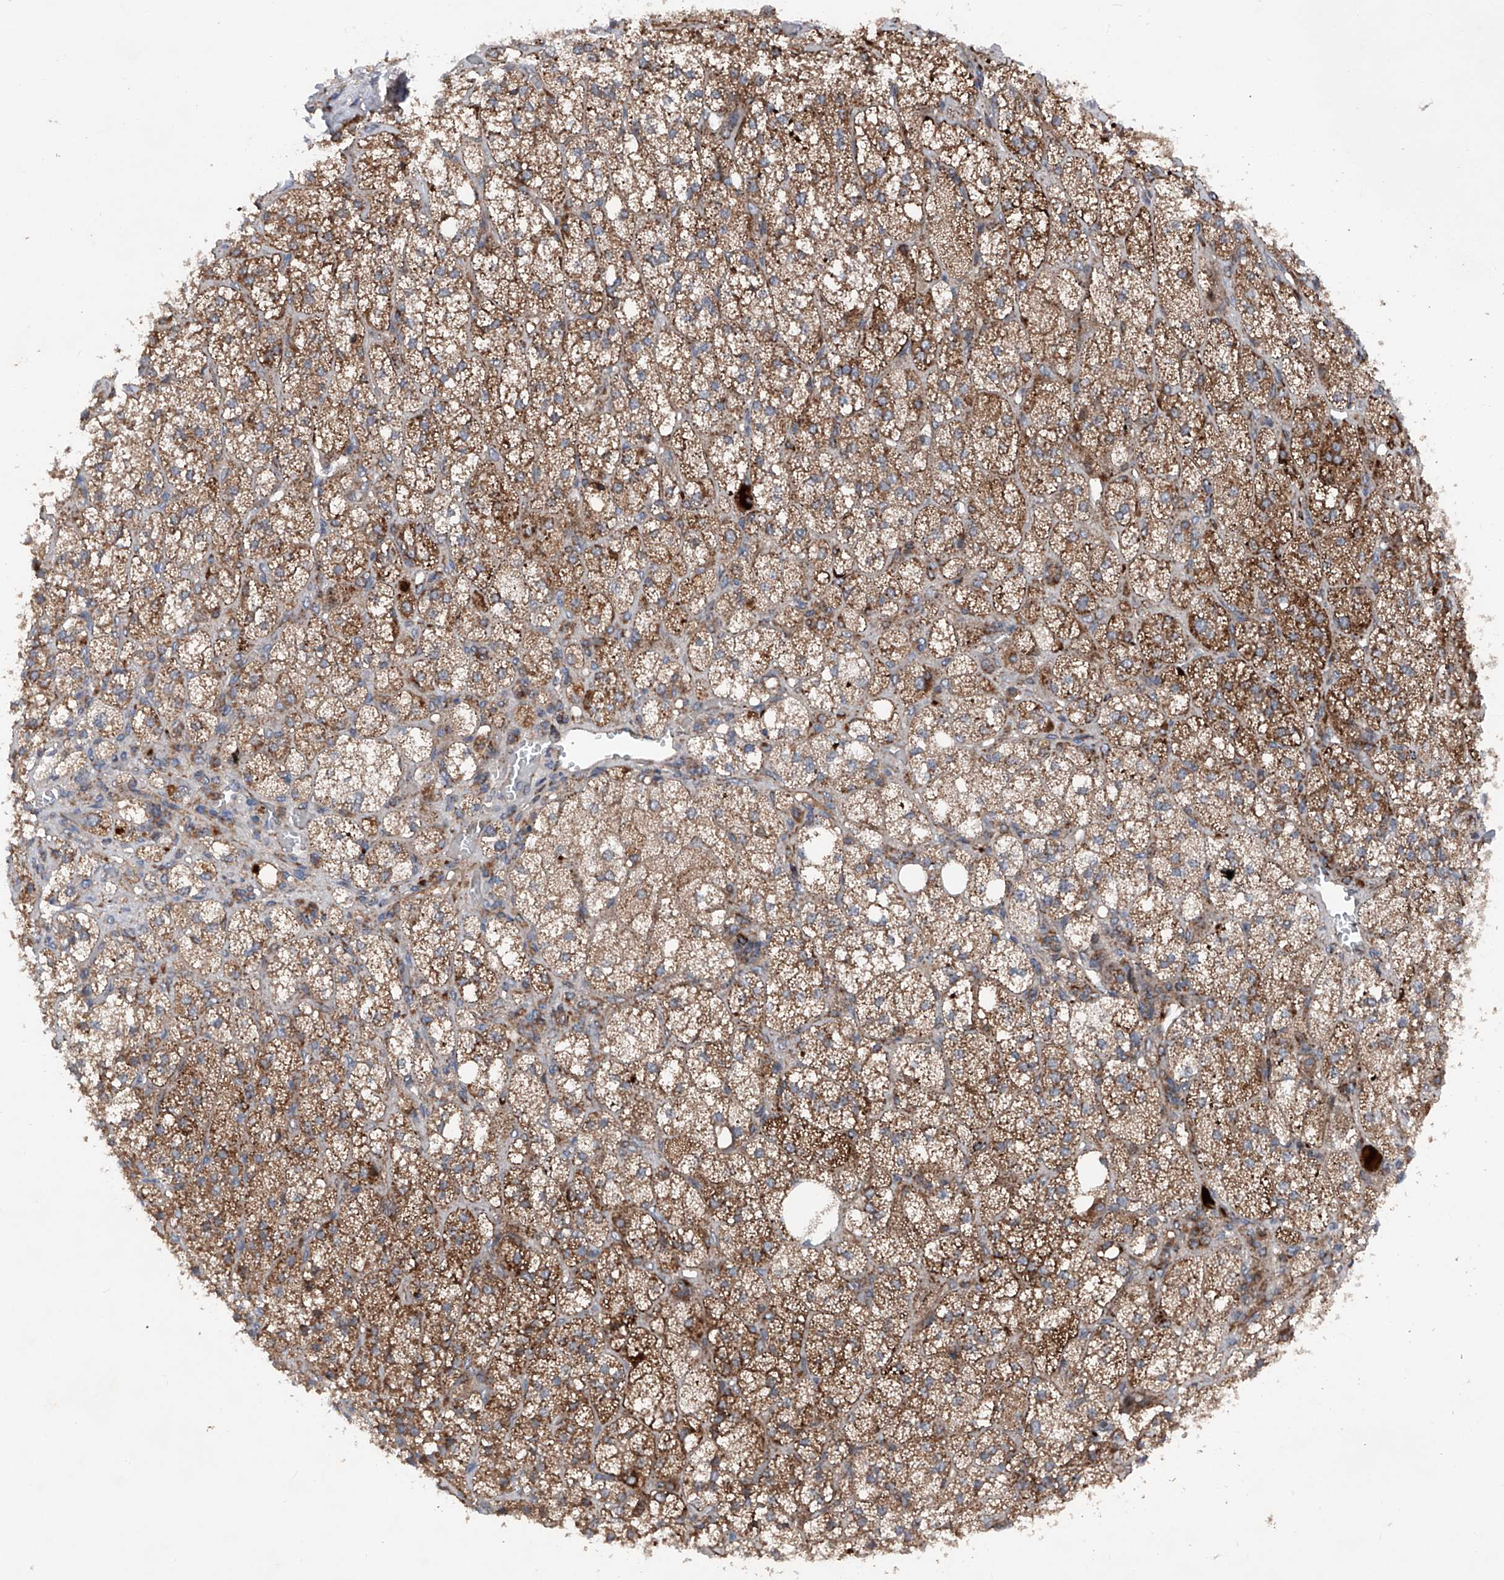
{"staining": {"intensity": "strong", "quantity": "25%-75%", "location": "cytoplasmic/membranous"}, "tissue": "adrenal gland", "cell_type": "Glandular cells", "image_type": "normal", "snomed": [{"axis": "morphology", "description": "Normal tissue, NOS"}, {"axis": "topography", "description": "Adrenal gland"}], "caption": "DAB (3,3'-diaminobenzidine) immunohistochemical staining of normal human adrenal gland shows strong cytoplasmic/membranous protein staining in about 25%-75% of glandular cells.", "gene": "DAD1", "patient": {"sex": "male", "age": 61}}